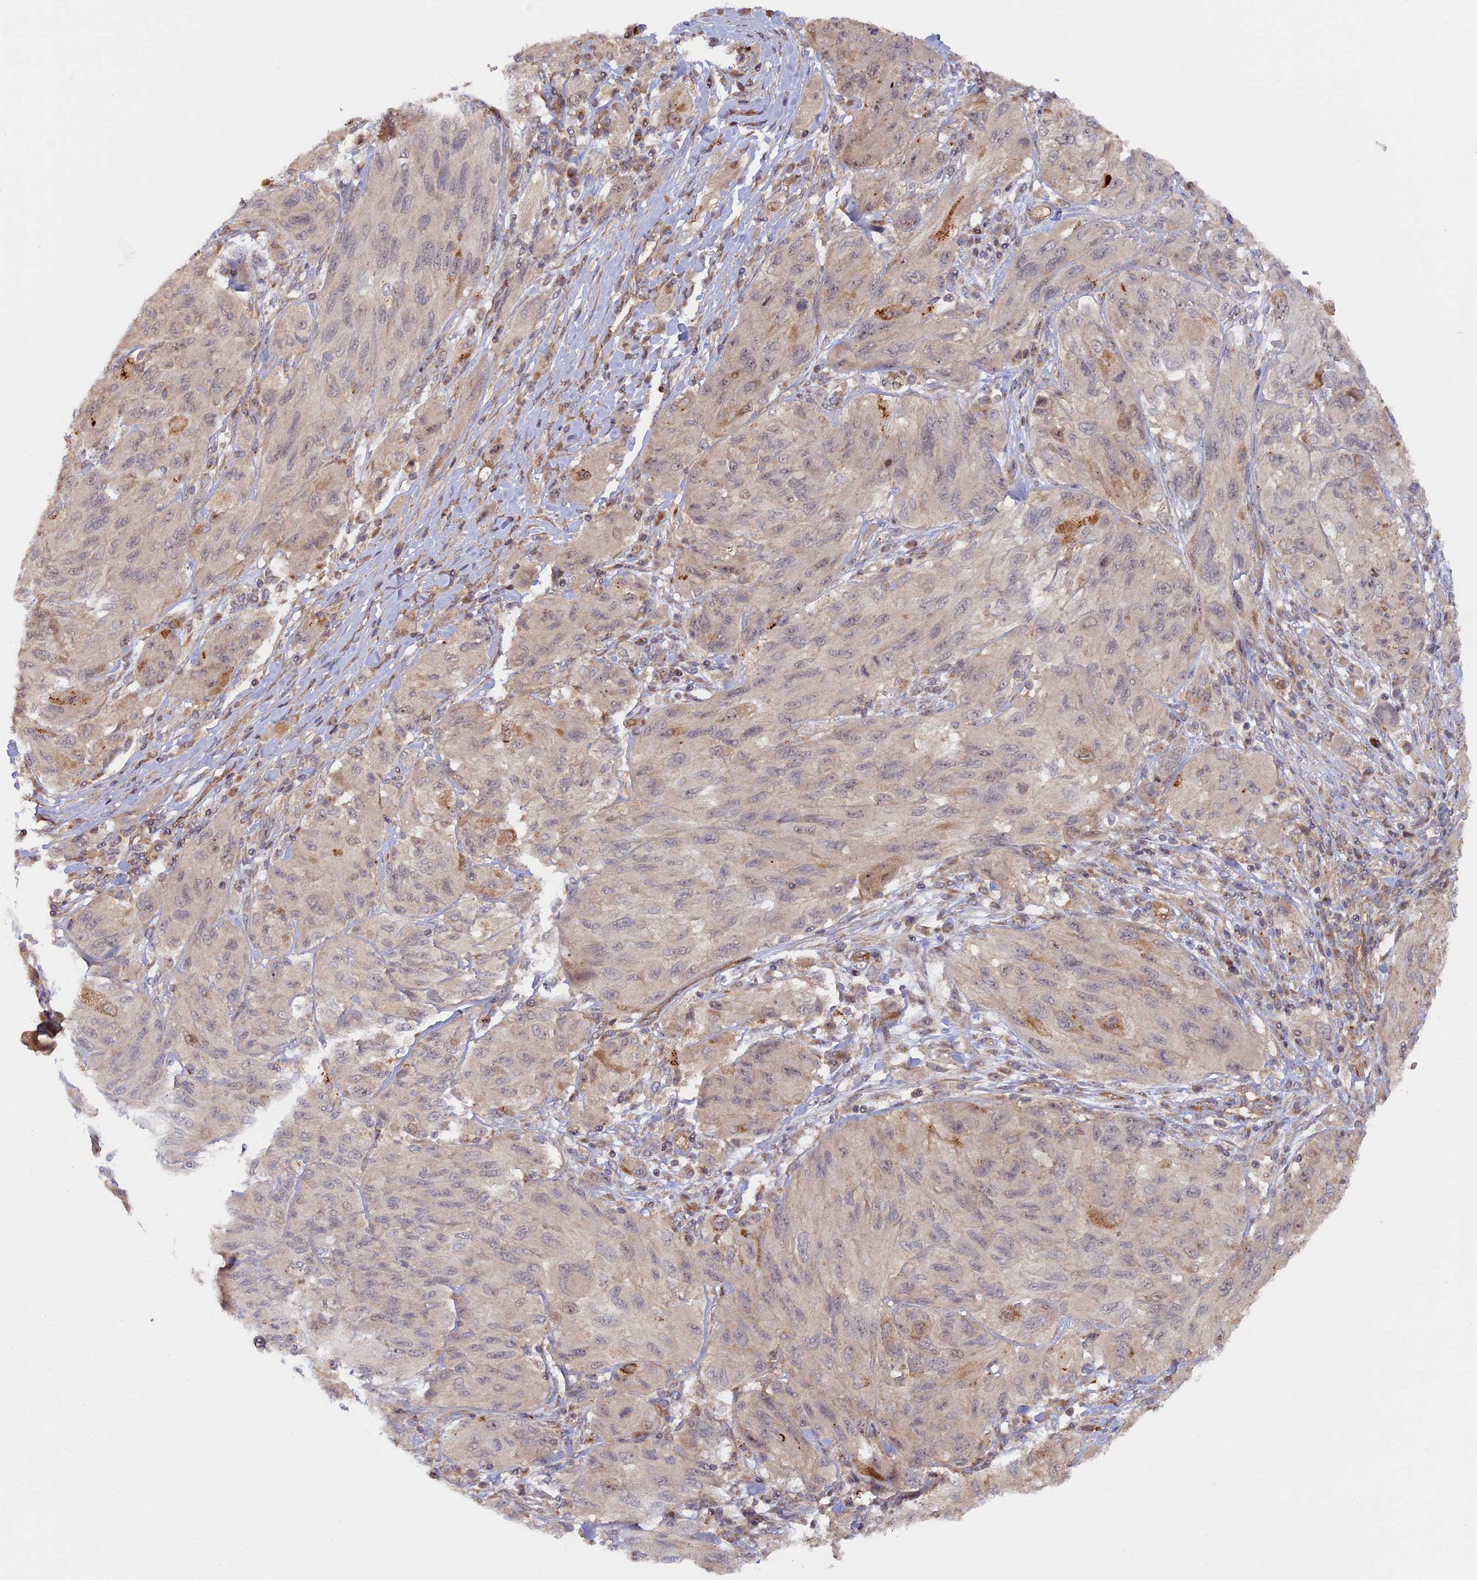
{"staining": {"intensity": "negative", "quantity": "none", "location": "none"}, "tissue": "melanoma", "cell_type": "Tumor cells", "image_type": "cancer", "snomed": [{"axis": "morphology", "description": "Malignant melanoma, NOS"}, {"axis": "topography", "description": "Skin"}], "caption": "An IHC histopathology image of malignant melanoma is shown. There is no staining in tumor cells of malignant melanoma.", "gene": "FERMT1", "patient": {"sex": "female", "age": 91}}